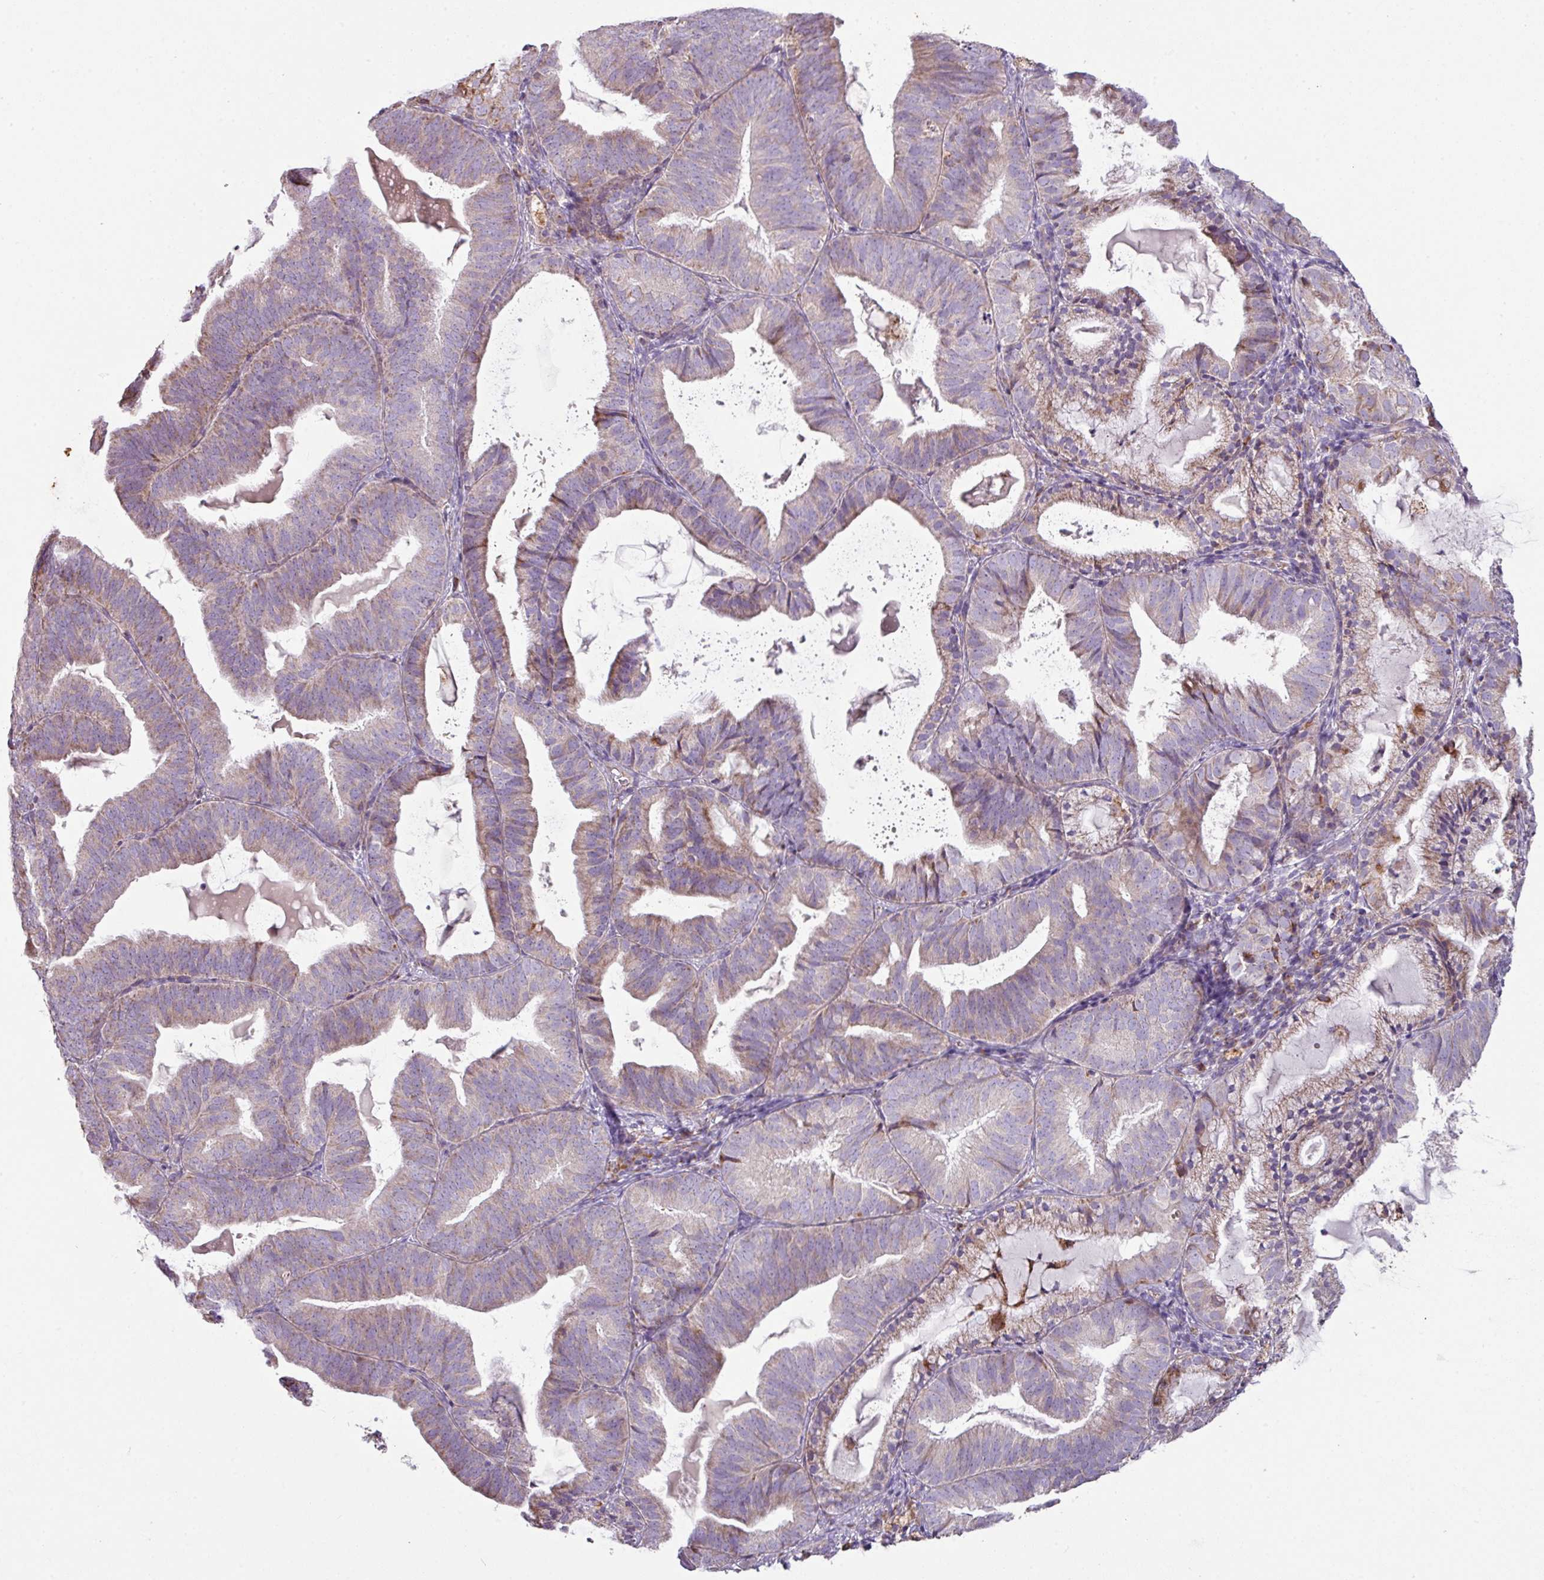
{"staining": {"intensity": "moderate", "quantity": "25%-75%", "location": "cytoplasmic/membranous"}, "tissue": "endometrial cancer", "cell_type": "Tumor cells", "image_type": "cancer", "snomed": [{"axis": "morphology", "description": "Adenocarcinoma, NOS"}, {"axis": "topography", "description": "Endometrium"}], "caption": "DAB immunohistochemical staining of endometrial cancer (adenocarcinoma) displays moderate cytoplasmic/membranous protein expression in about 25%-75% of tumor cells.", "gene": "SQOR", "patient": {"sex": "female", "age": 80}}